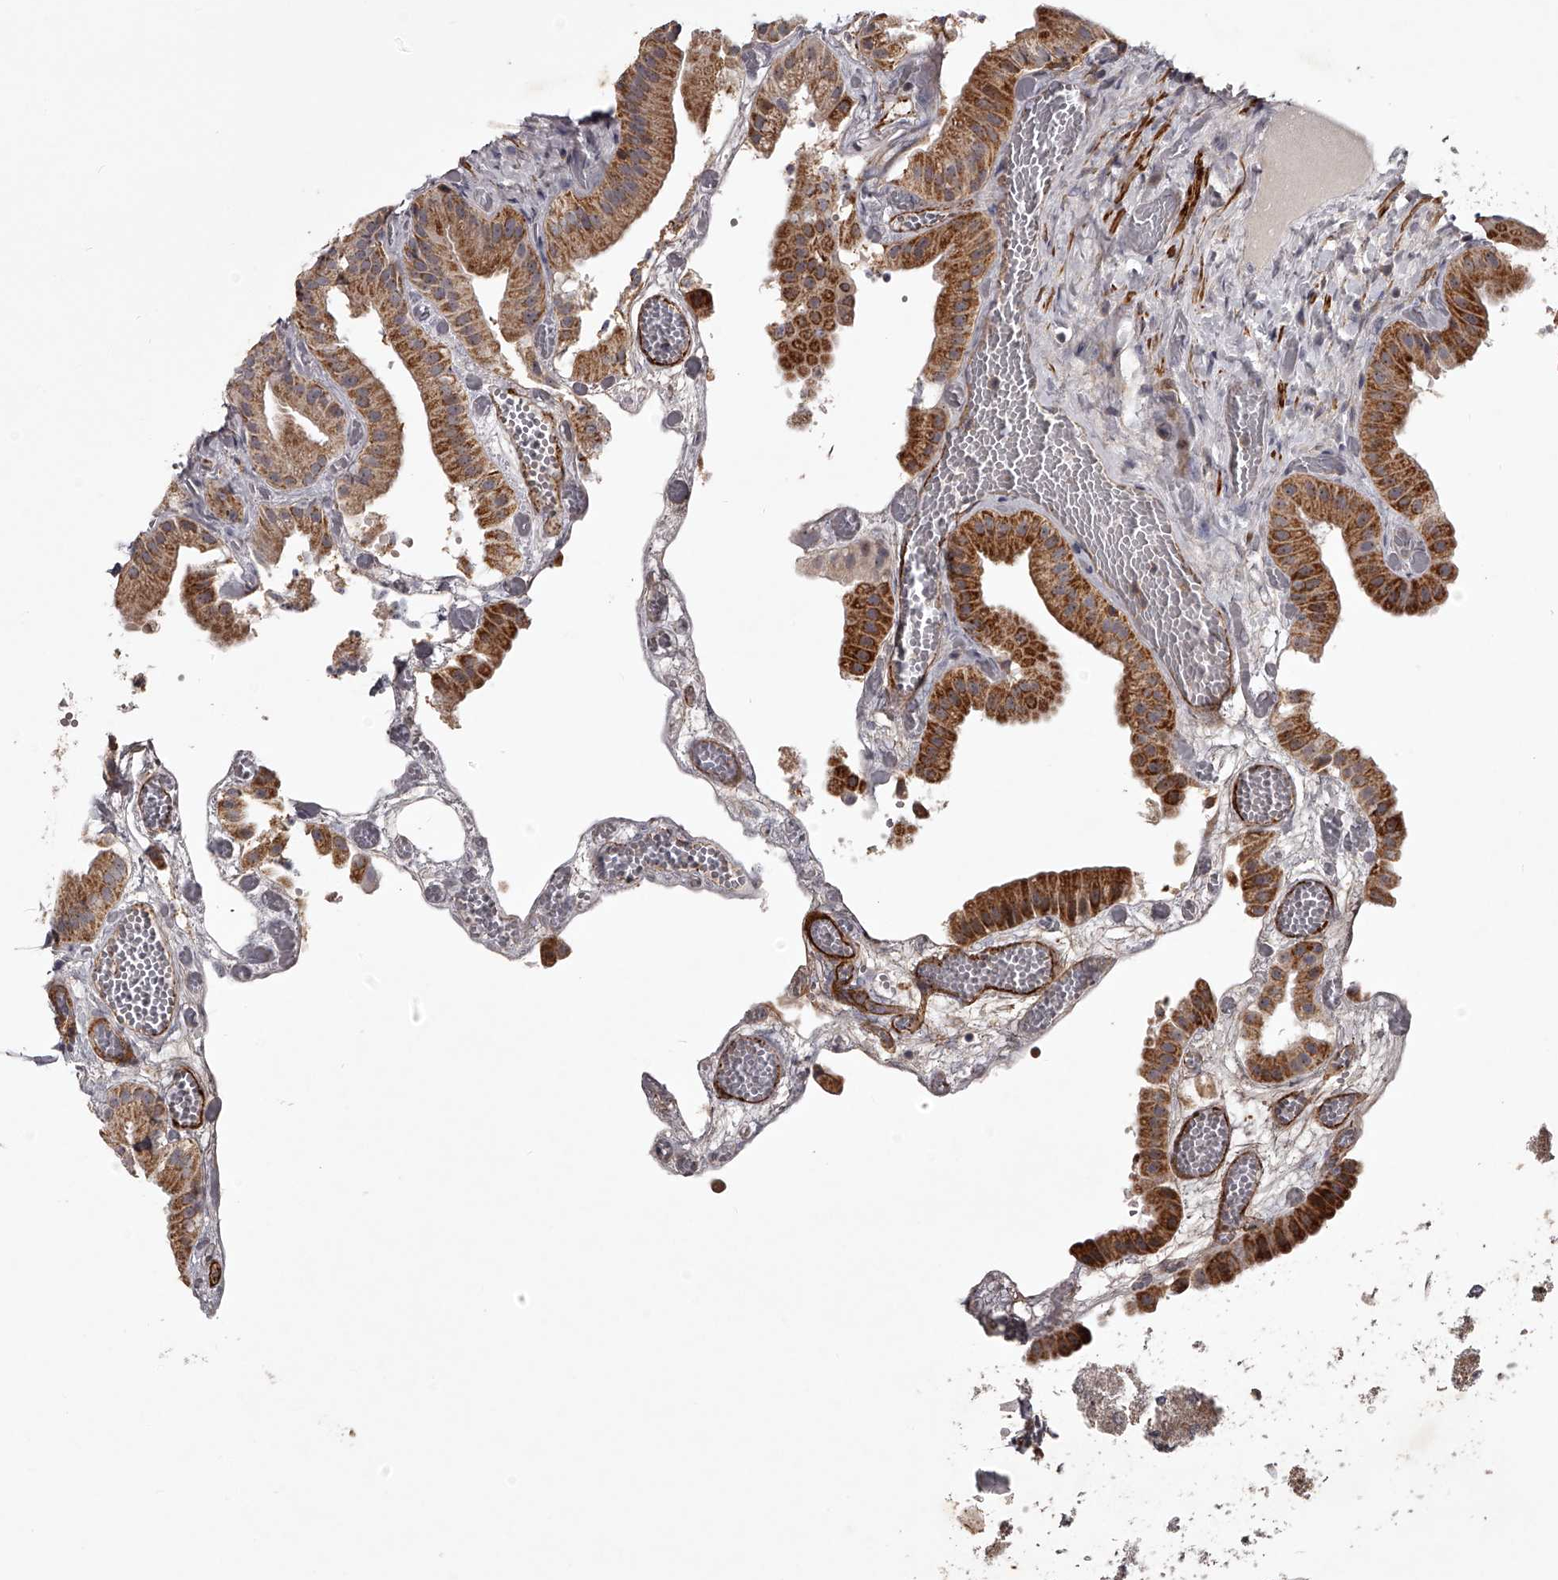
{"staining": {"intensity": "strong", "quantity": ">75%", "location": "cytoplasmic/membranous"}, "tissue": "gallbladder", "cell_type": "Glandular cells", "image_type": "normal", "snomed": [{"axis": "morphology", "description": "Normal tissue, NOS"}, {"axis": "topography", "description": "Gallbladder"}], "caption": "Gallbladder stained with IHC reveals strong cytoplasmic/membranous expression in about >75% of glandular cells.", "gene": "RRP36", "patient": {"sex": "female", "age": 64}}